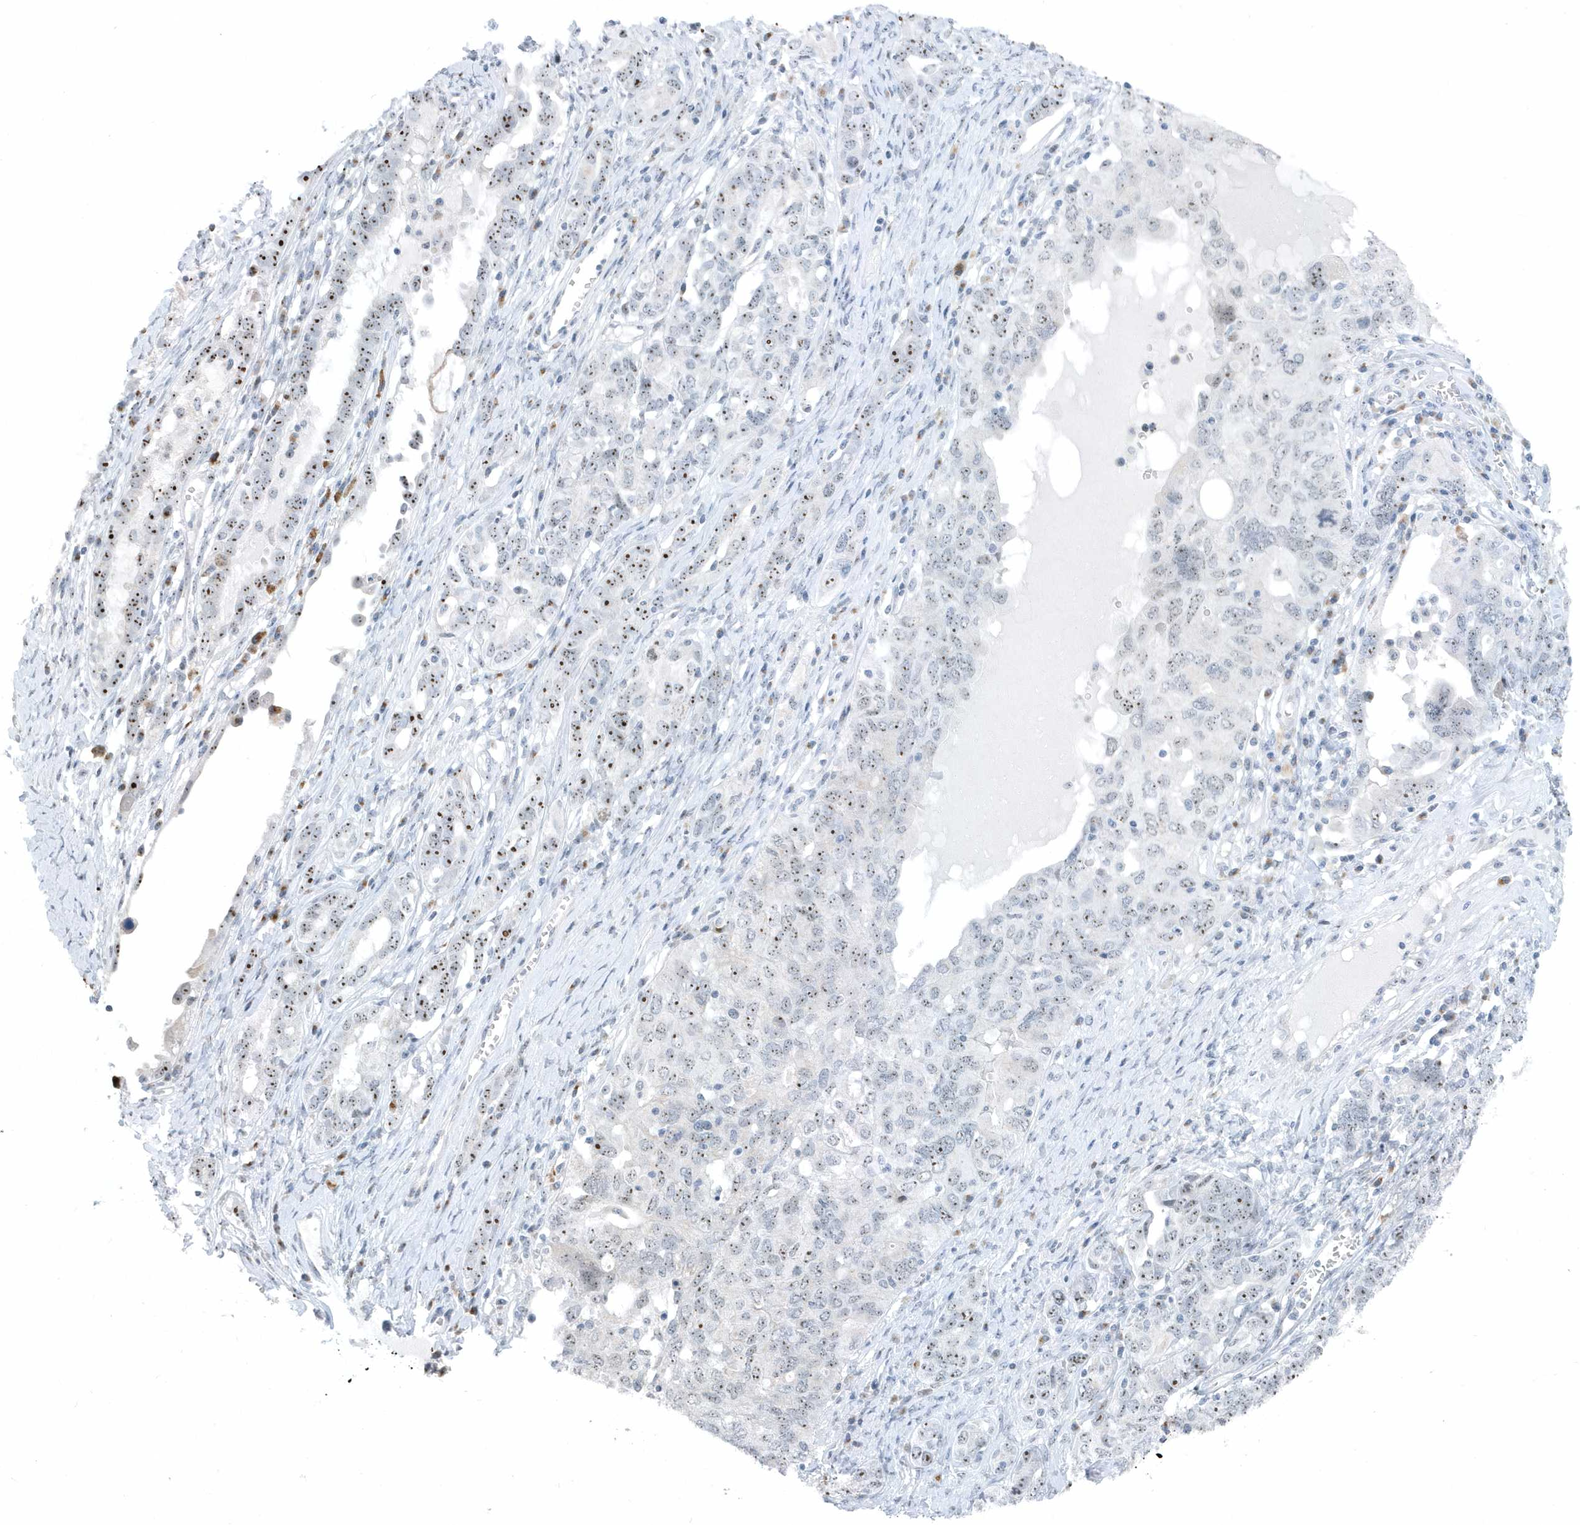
{"staining": {"intensity": "weak", "quantity": ">75%", "location": "nuclear"}, "tissue": "ovarian cancer", "cell_type": "Tumor cells", "image_type": "cancer", "snomed": [{"axis": "morphology", "description": "Carcinoma, endometroid"}, {"axis": "topography", "description": "Ovary"}], "caption": "An image of endometroid carcinoma (ovarian) stained for a protein exhibits weak nuclear brown staining in tumor cells.", "gene": "RPF2", "patient": {"sex": "female", "age": 62}}